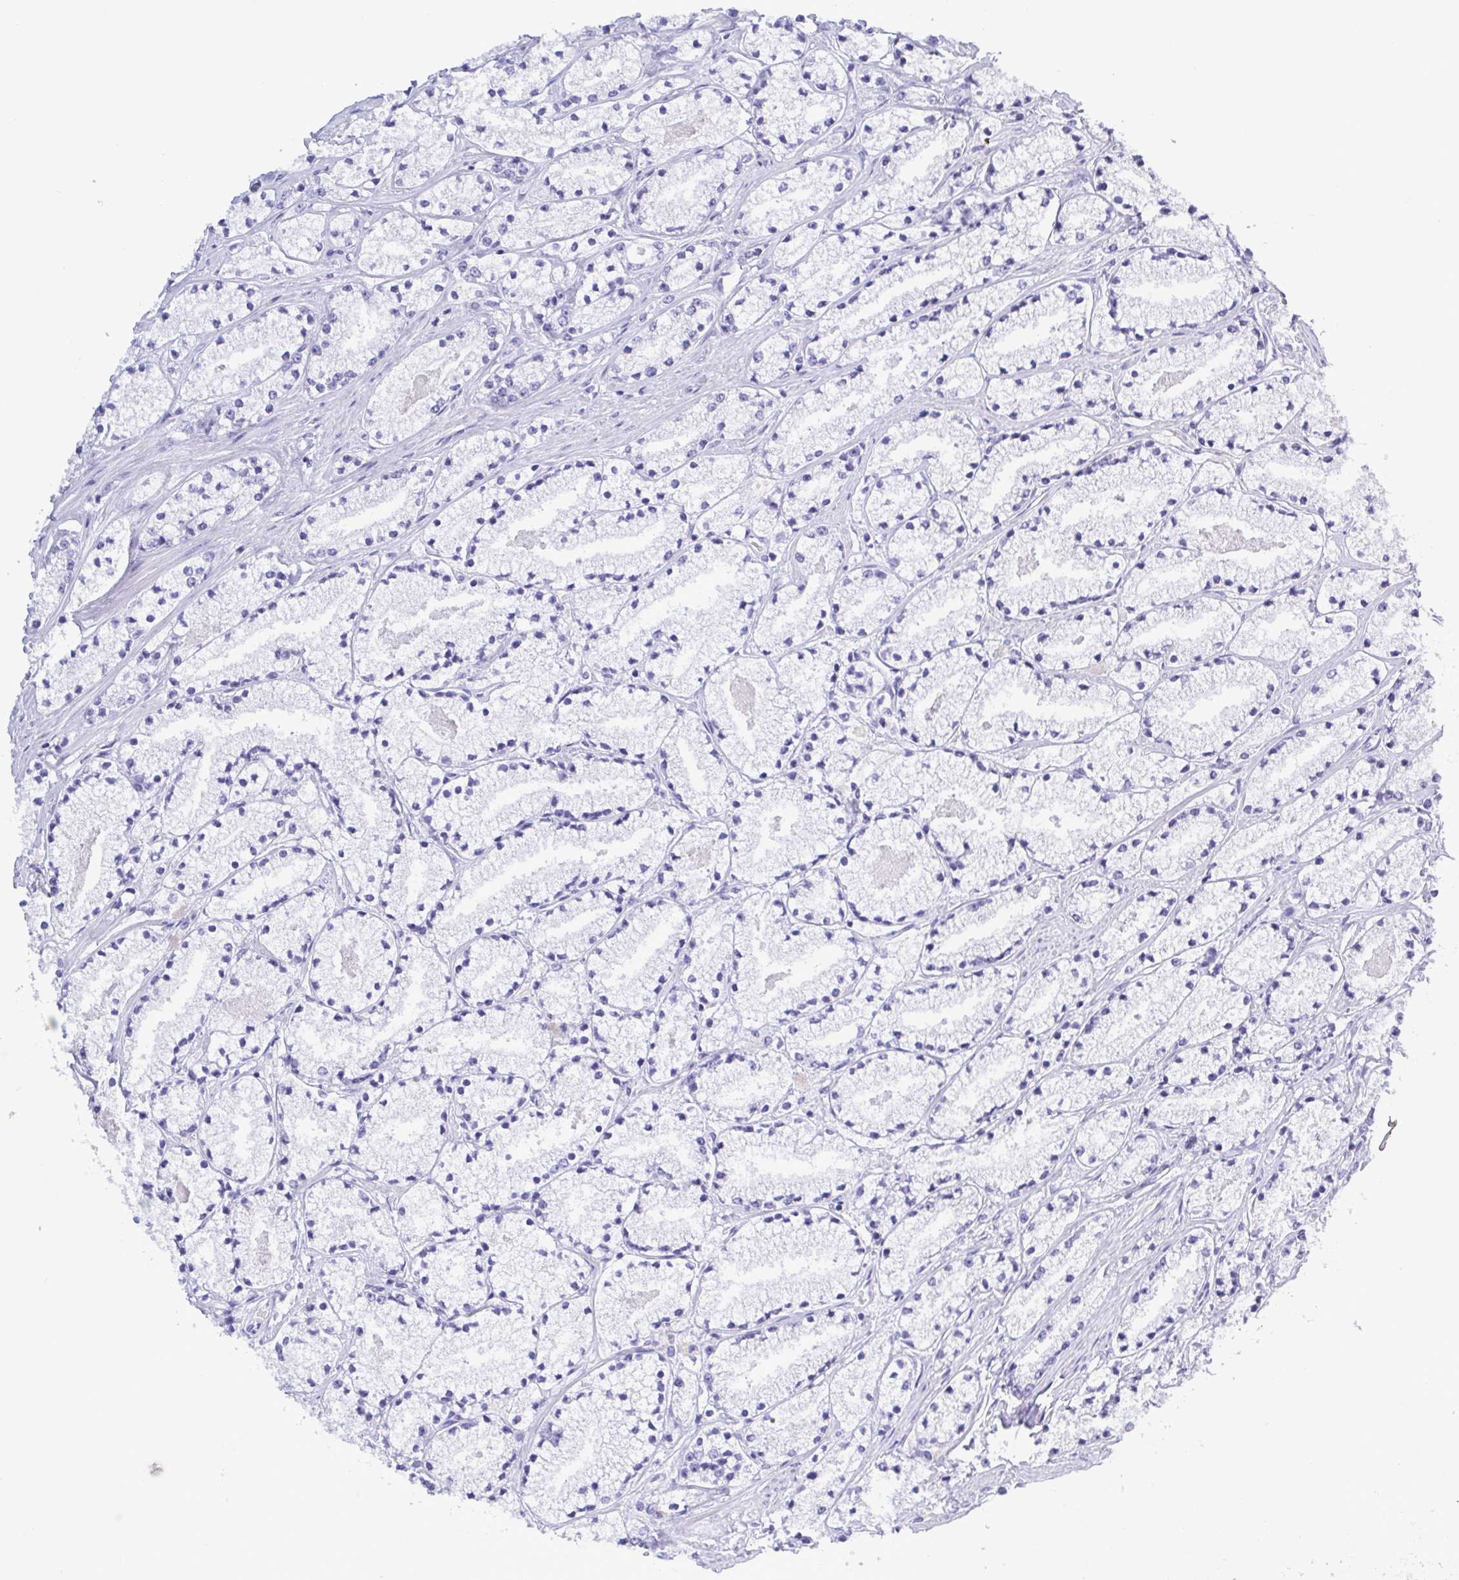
{"staining": {"intensity": "negative", "quantity": "none", "location": "none"}, "tissue": "prostate cancer", "cell_type": "Tumor cells", "image_type": "cancer", "snomed": [{"axis": "morphology", "description": "Adenocarcinoma, High grade"}, {"axis": "topography", "description": "Prostate"}], "caption": "There is no significant expression in tumor cells of prostate cancer (adenocarcinoma (high-grade)).", "gene": "LTF", "patient": {"sex": "male", "age": 63}}